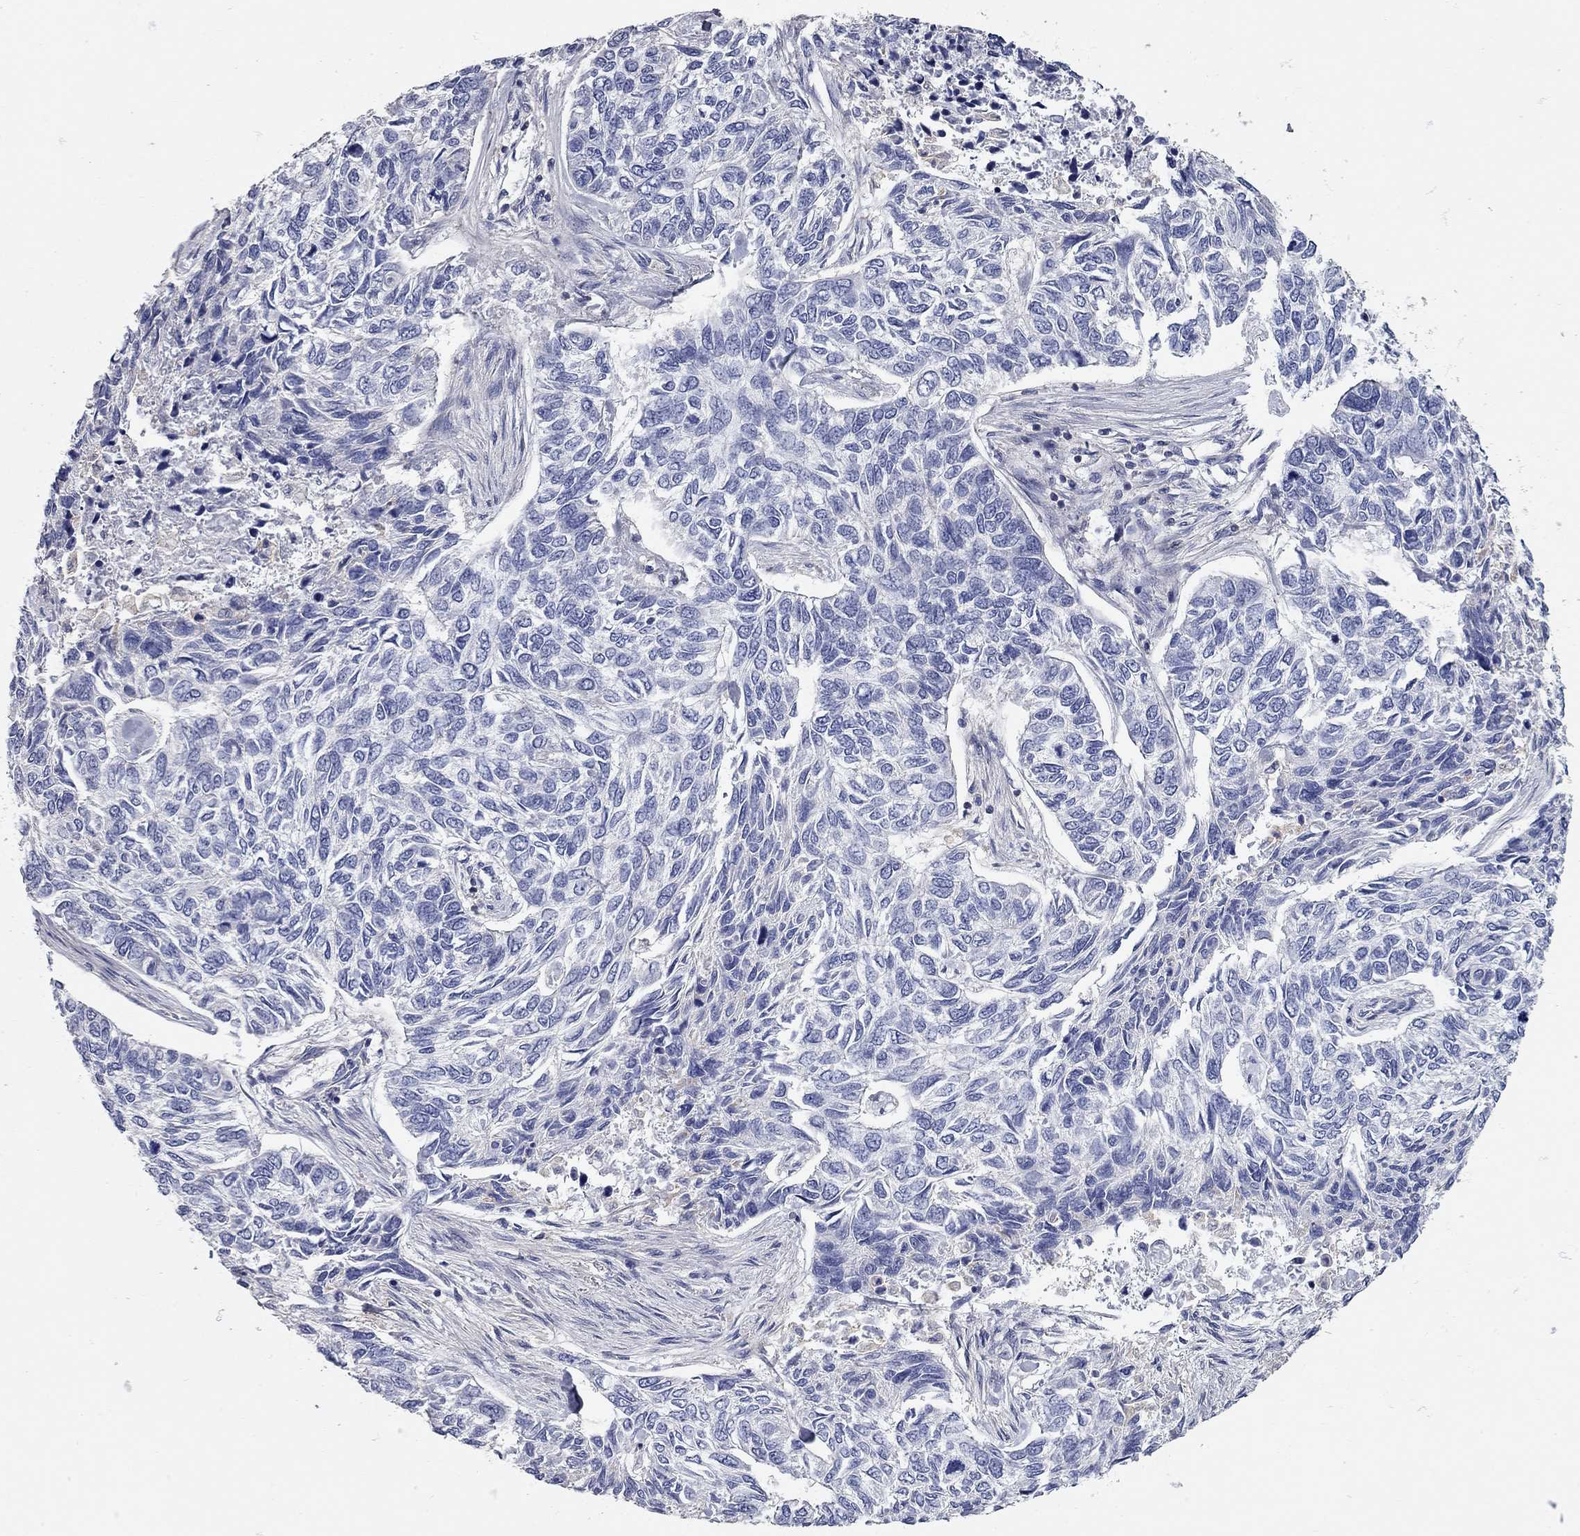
{"staining": {"intensity": "negative", "quantity": "none", "location": "none"}, "tissue": "skin cancer", "cell_type": "Tumor cells", "image_type": "cancer", "snomed": [{"axis": "morphology", "description": "Basal cell carcinoma"}, {"axis": "topography", "description": "Skin"}], "caption": "This micrograph is of basal cell carcinoma (skin) stained with IHC to label a protein in brown with the nuclei are counter-stained blue. There is no staining in tumor cells.", "gene": "C10orf90", "patient": {"sex": "female", "age": 65}}